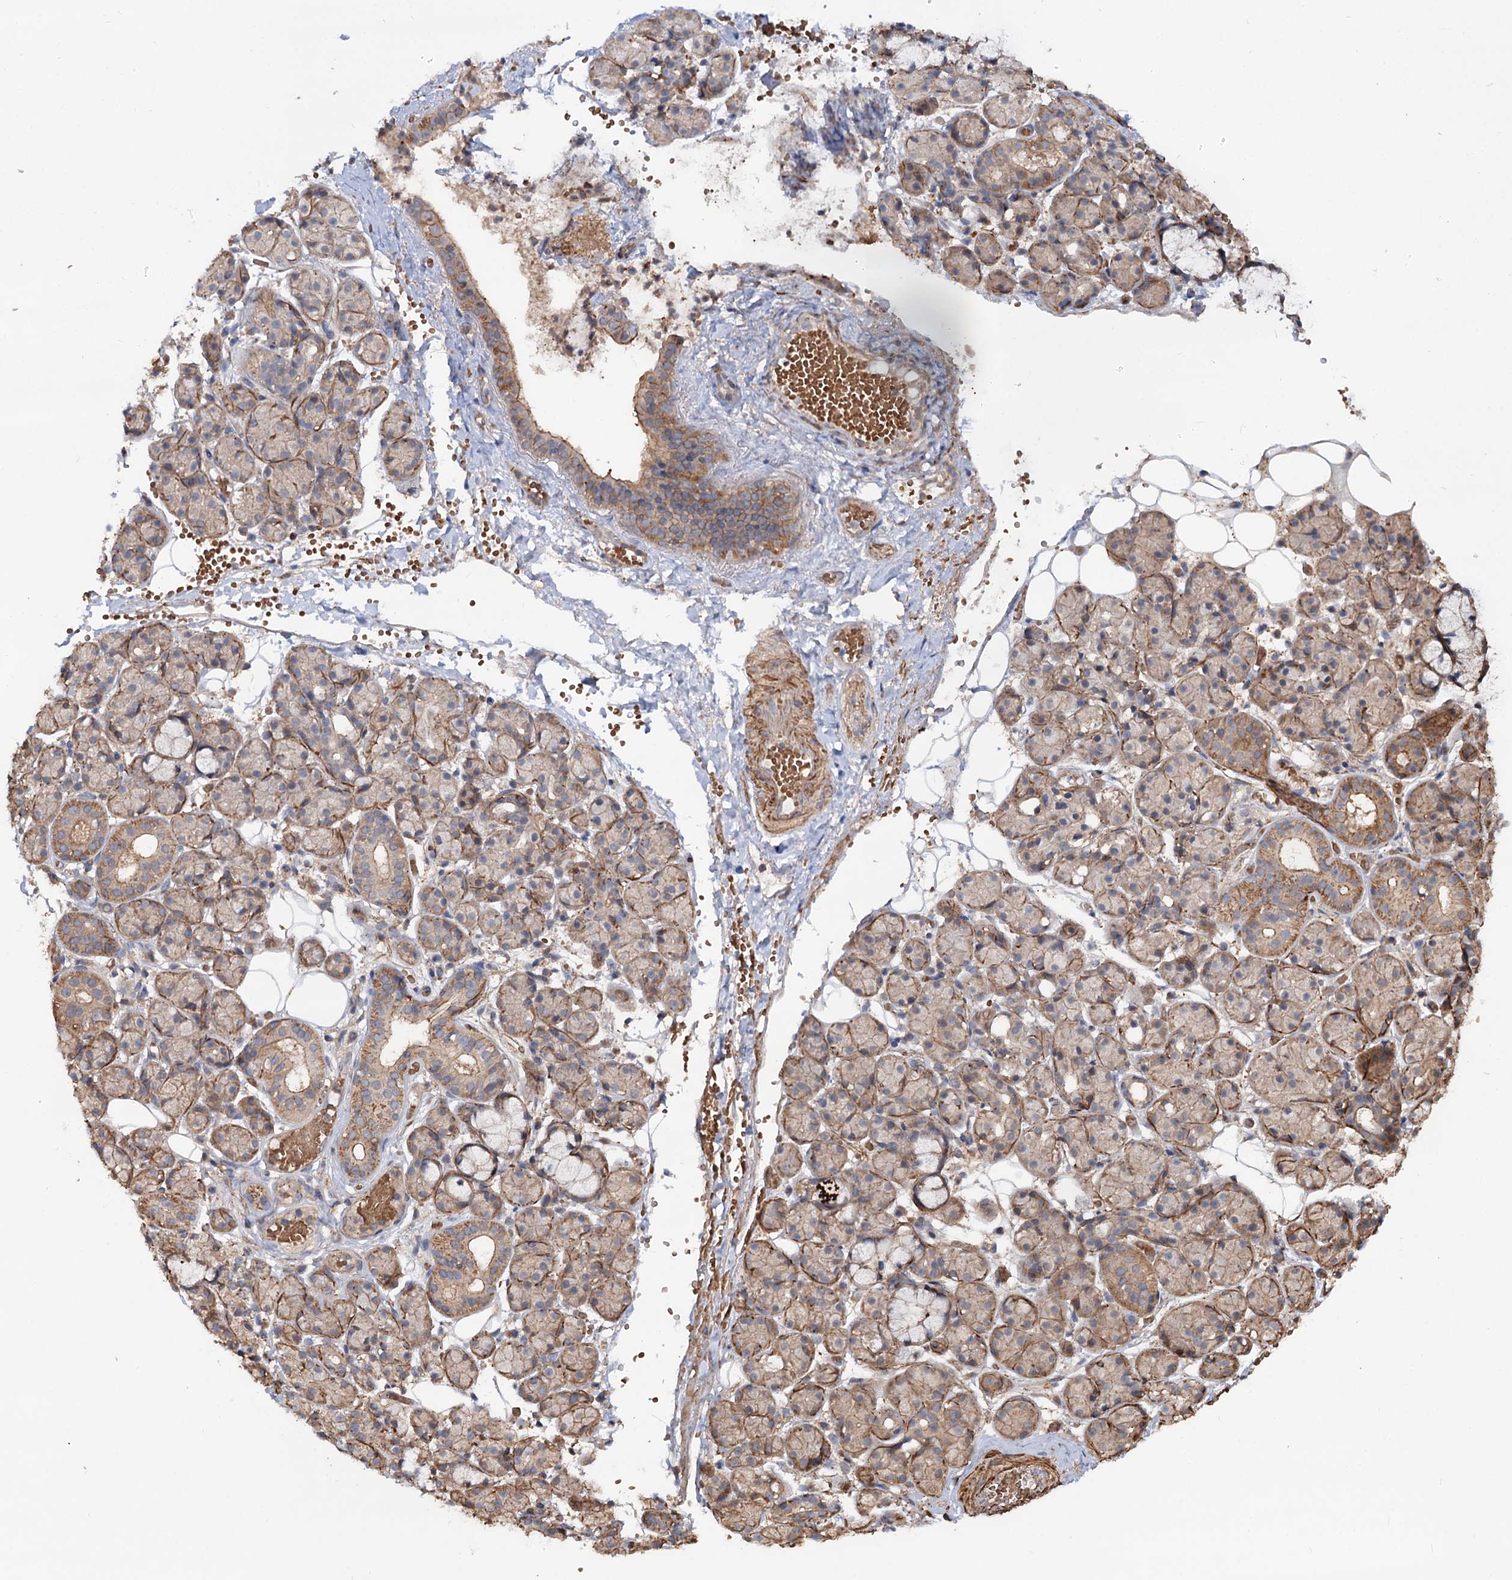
{"staining": {"intensity": "moderate", "quantity": "25%-75%", "location": "cytoplasmic/membranous"}, "tissue": "salivary gland", "cell_type": "Glandular cells", "image_type": "normal", "snomed": [{"axis": "morphology", "description": "Normal tissue, NOS"}, {"axis": "topography", "description": "Salivary gland"}], "caption": "Protein staining reveals moderate cytoplasmic/membranous staining in approximately 25%-75% of glandular cells in normal salivary gland.", "gene": "GRIP1", "patient": {"sex": "male", "age": 63}}